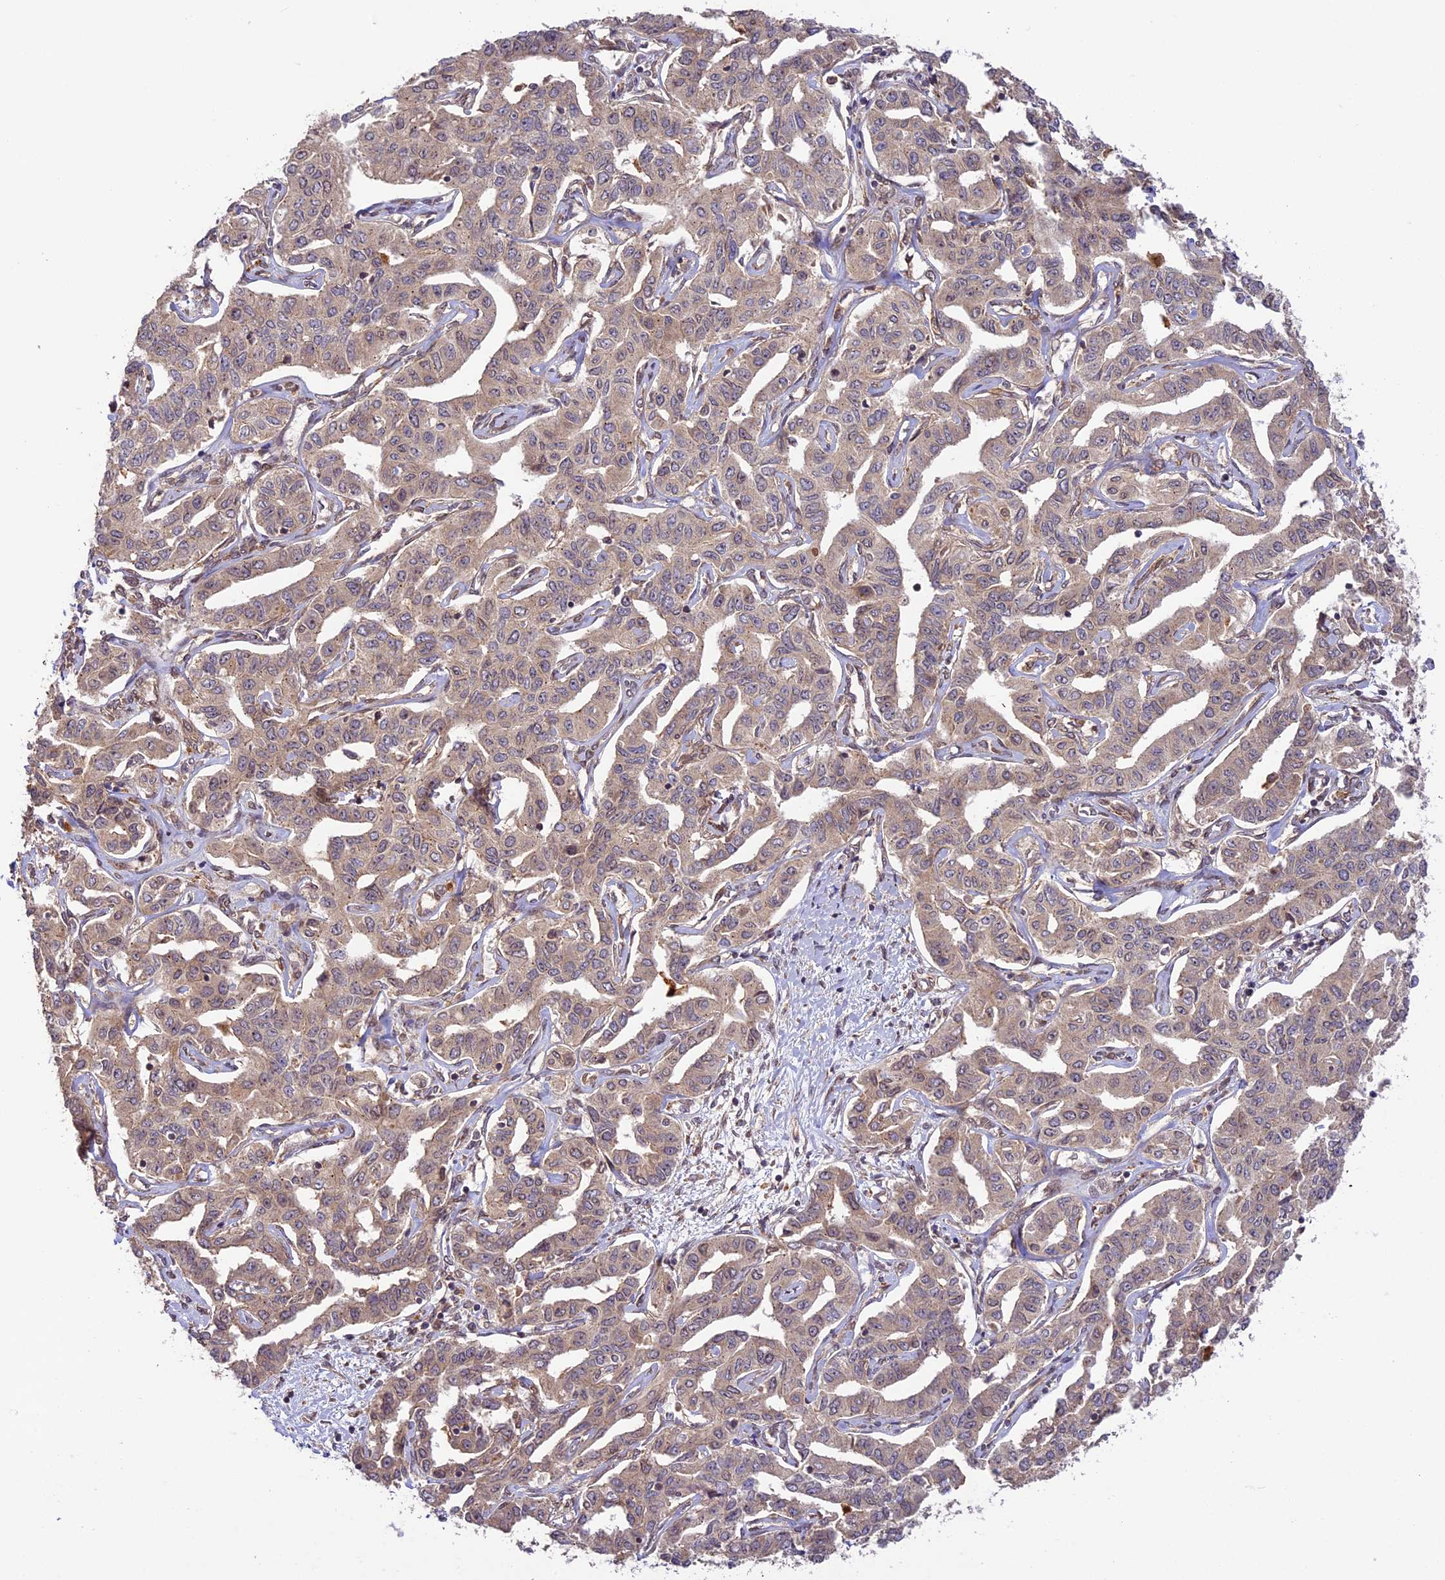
{"staining": {"intensity": "weak", "quantity": "<25%", "location": "cytoplasmic/membranous"}, "tissue": "liver cancer", "cell_type": "Tumor cells", "image_type": "cancer", "snomed": [{"axis": "morphology", "description": "Cholangiocarcinoma"}, {"axis": "topography", "description": "Liver"}], "caption": "A high-resolution image shows immunohistochemistry (IHC) staining of liver cholangiocarcinoma, which shows no significant staining in tumor cells.", "gene": "DGKH", "patient": {"sex": "male", "age": 59}}